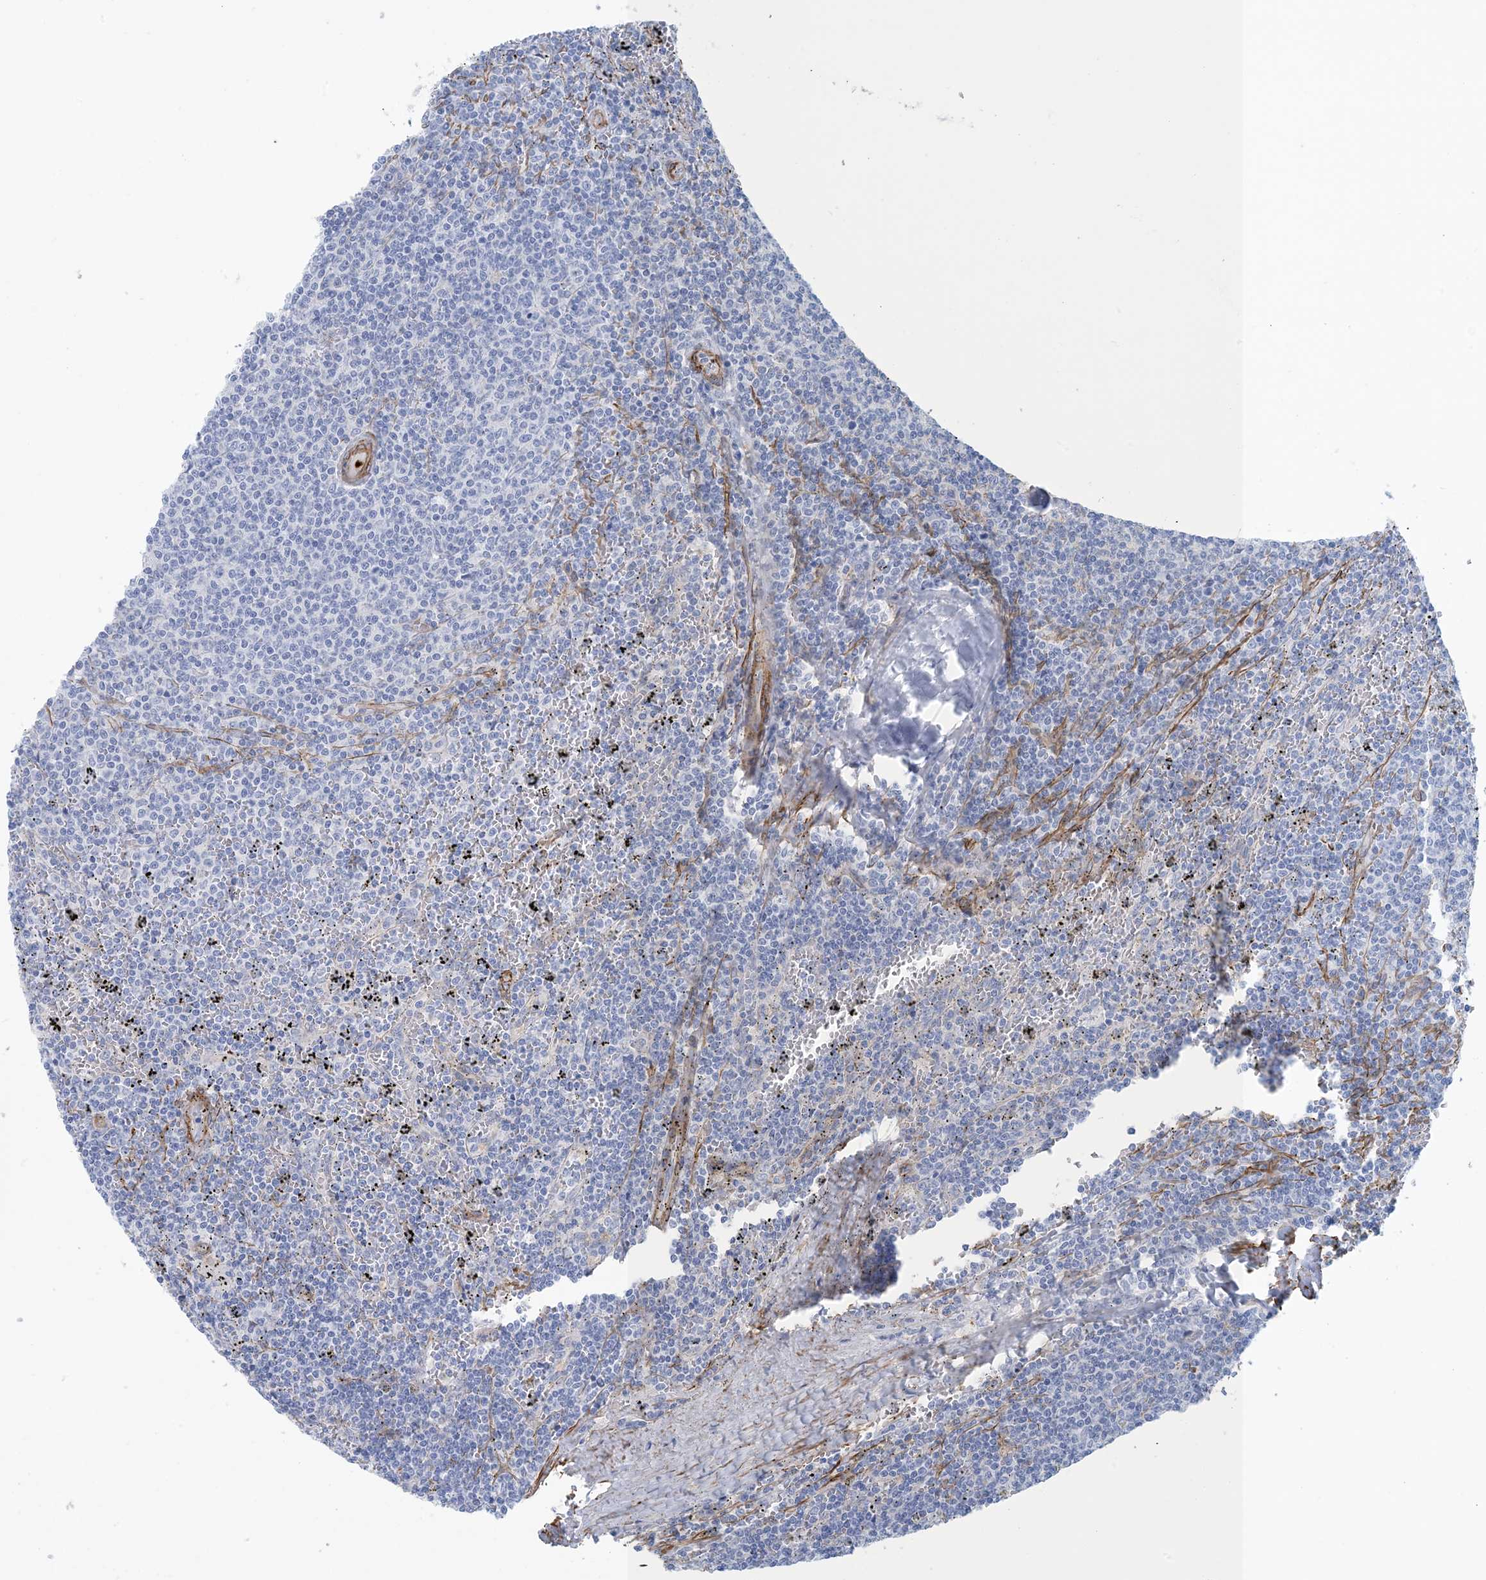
{"staining": {"intensity": "negative", "quantity": "none", "location": "none"}, "tissue": "lymphoma", "cell_type": "Tumor cells", "image_type": "cancer", "snomed": [{"axis": "morphology", "description": "Malignant lymphoma, non-Hodgkin's type, Low grade"}, {"axis": "topography", "description": "Spleen"}], "caption": "Human low-grade malignant lymphoma, non-Hodgkin's type stained for a protein using immunohistochemistry (IHC) exhibits no expression in tumor cells.", "gene": "SHANK1", "patient": {"sex": "female", "age": 50}}